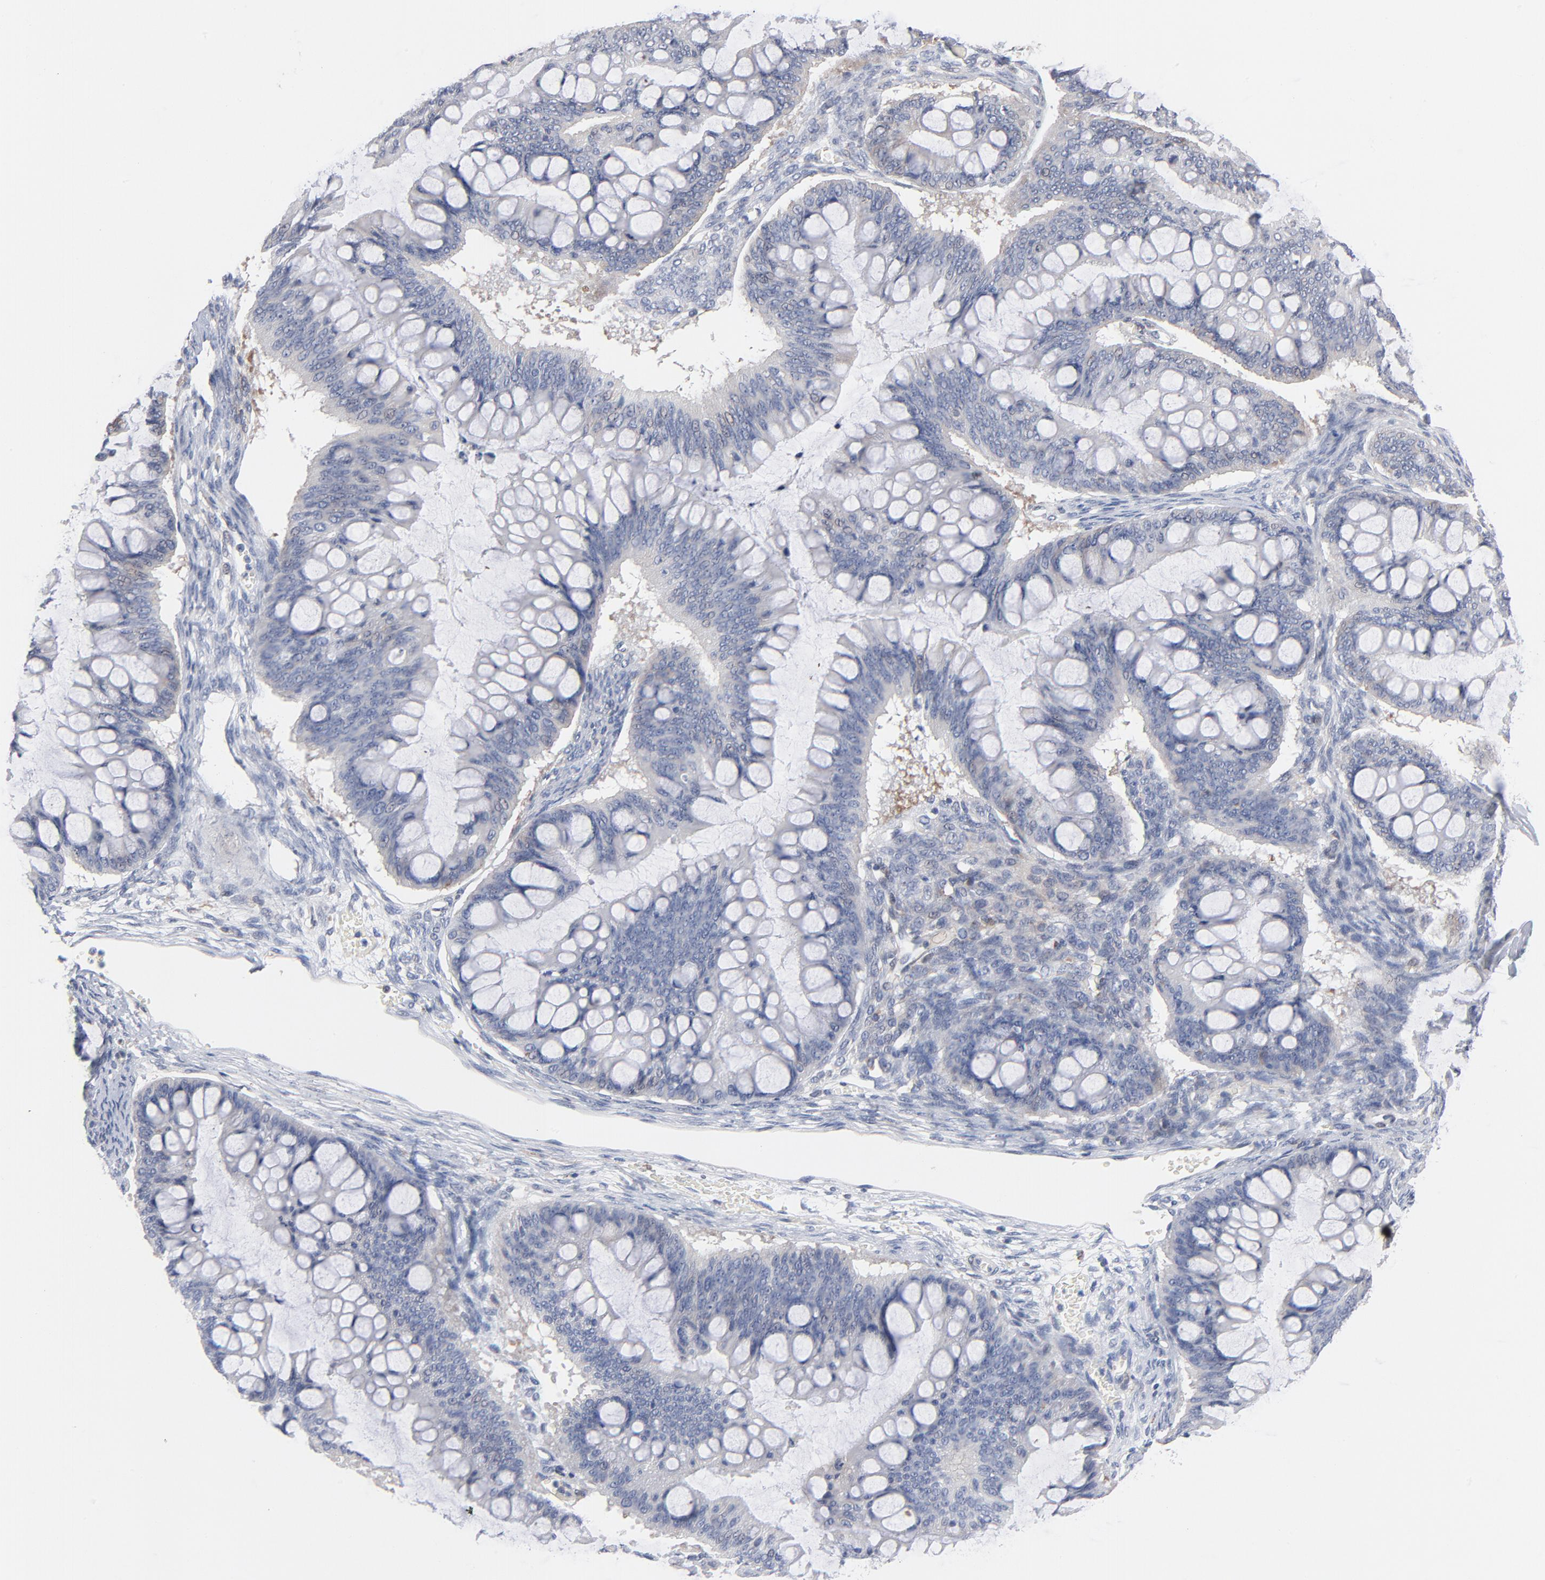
{"staining": {"intensity": "negative", "quantity": "none", "location": "none"}, "tissue": "ovarian cancer", "cell_type": "Tumor cells", "image_type": "cancer", "snomed": [{"axis": "morphology", "description": "Cystadenocarcinoma, mucinous, NOS"}, {"axis": "topography", "description": "Ovary"}], "caption": "The image shows no staining of tumor cells in ovarian cancer (mucinous cystadenocarcinoma).", "gene": "SERPINA4", "patient": {"sex": "female", "age": 73}}